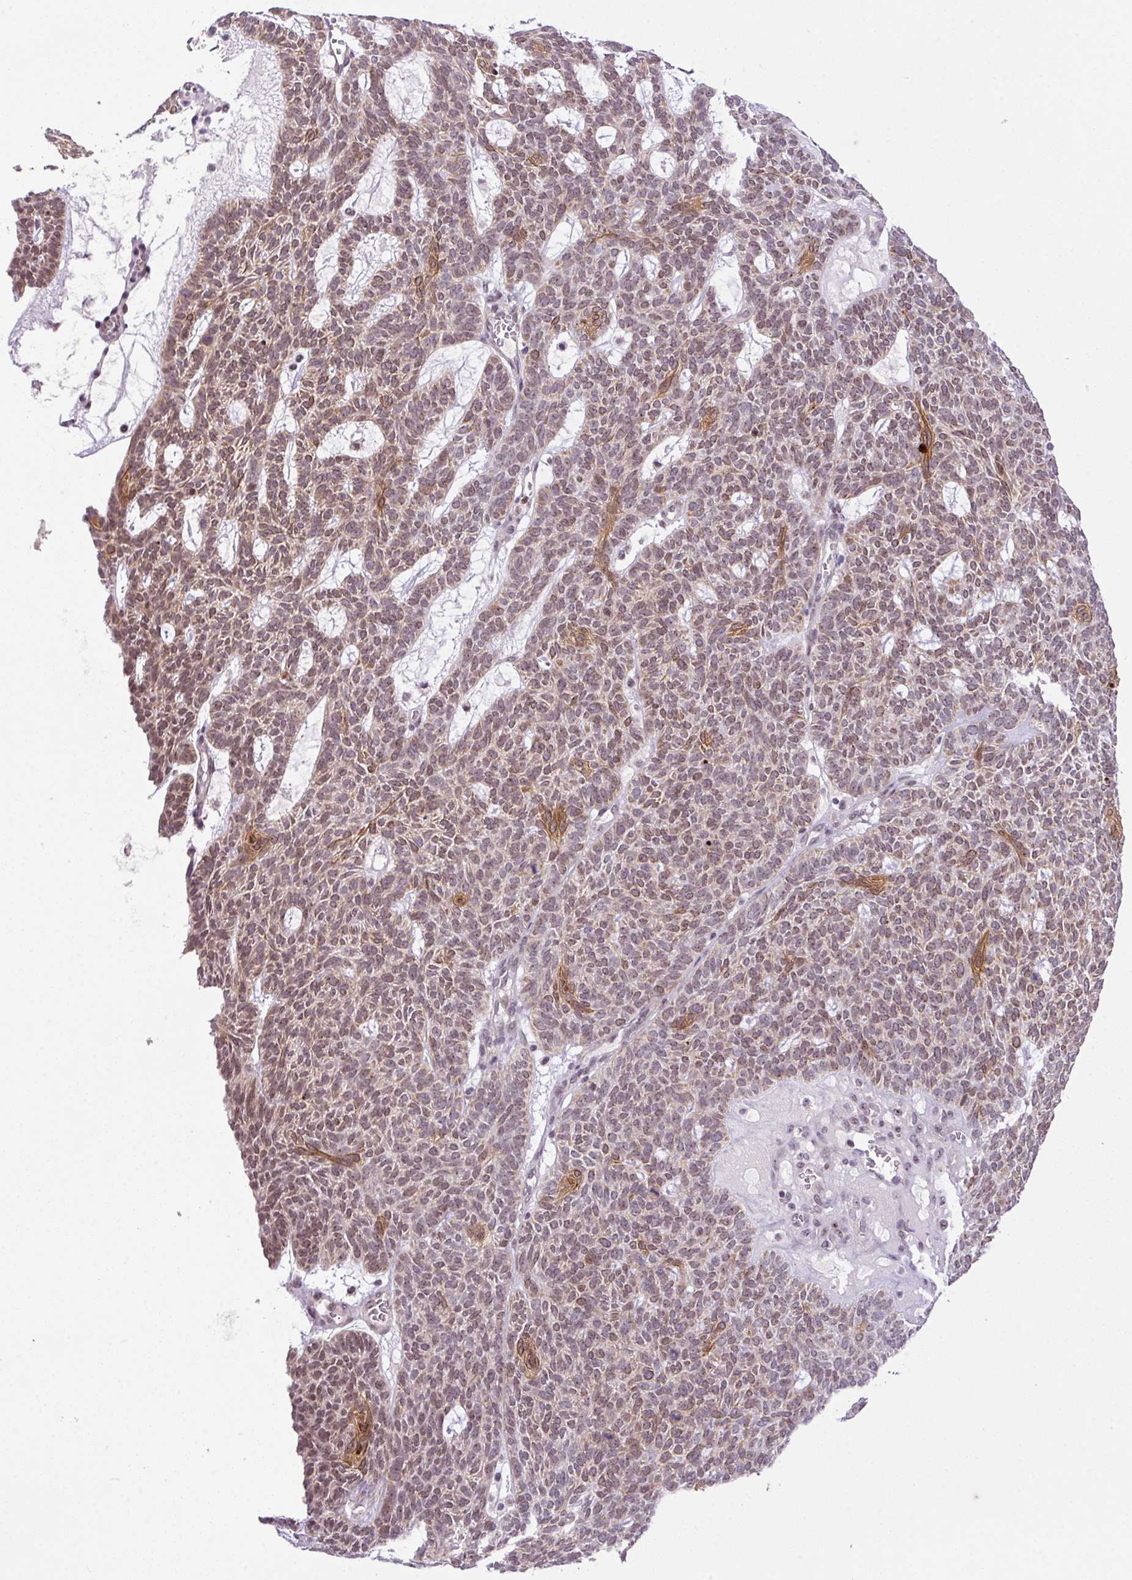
{"staining": {"intensity": "moderate", "quantity": ">75%", "location": "cytoplasmic/membranous,nuclear"}, "tissue": "skin cancer", "cell_type": "Tumor cells", "image_type": "cancer", "snomed": [{"axis": "morphology", "description": "Squamous cell carcinoma, NOS"}, {"axis": "topography", "description": "Skin"}], "caption": "This histopathology image shows skin cancer stained with immunohistochemistry (IHC) to label a protein in brown. The cytoplasmic/membranous and nuclear of tumor cells show moderate positivity for the protein. Nuclei are counter-stained blue.", "gene": "CCDC137", "patient": {"sex": "female", "age": 90}}